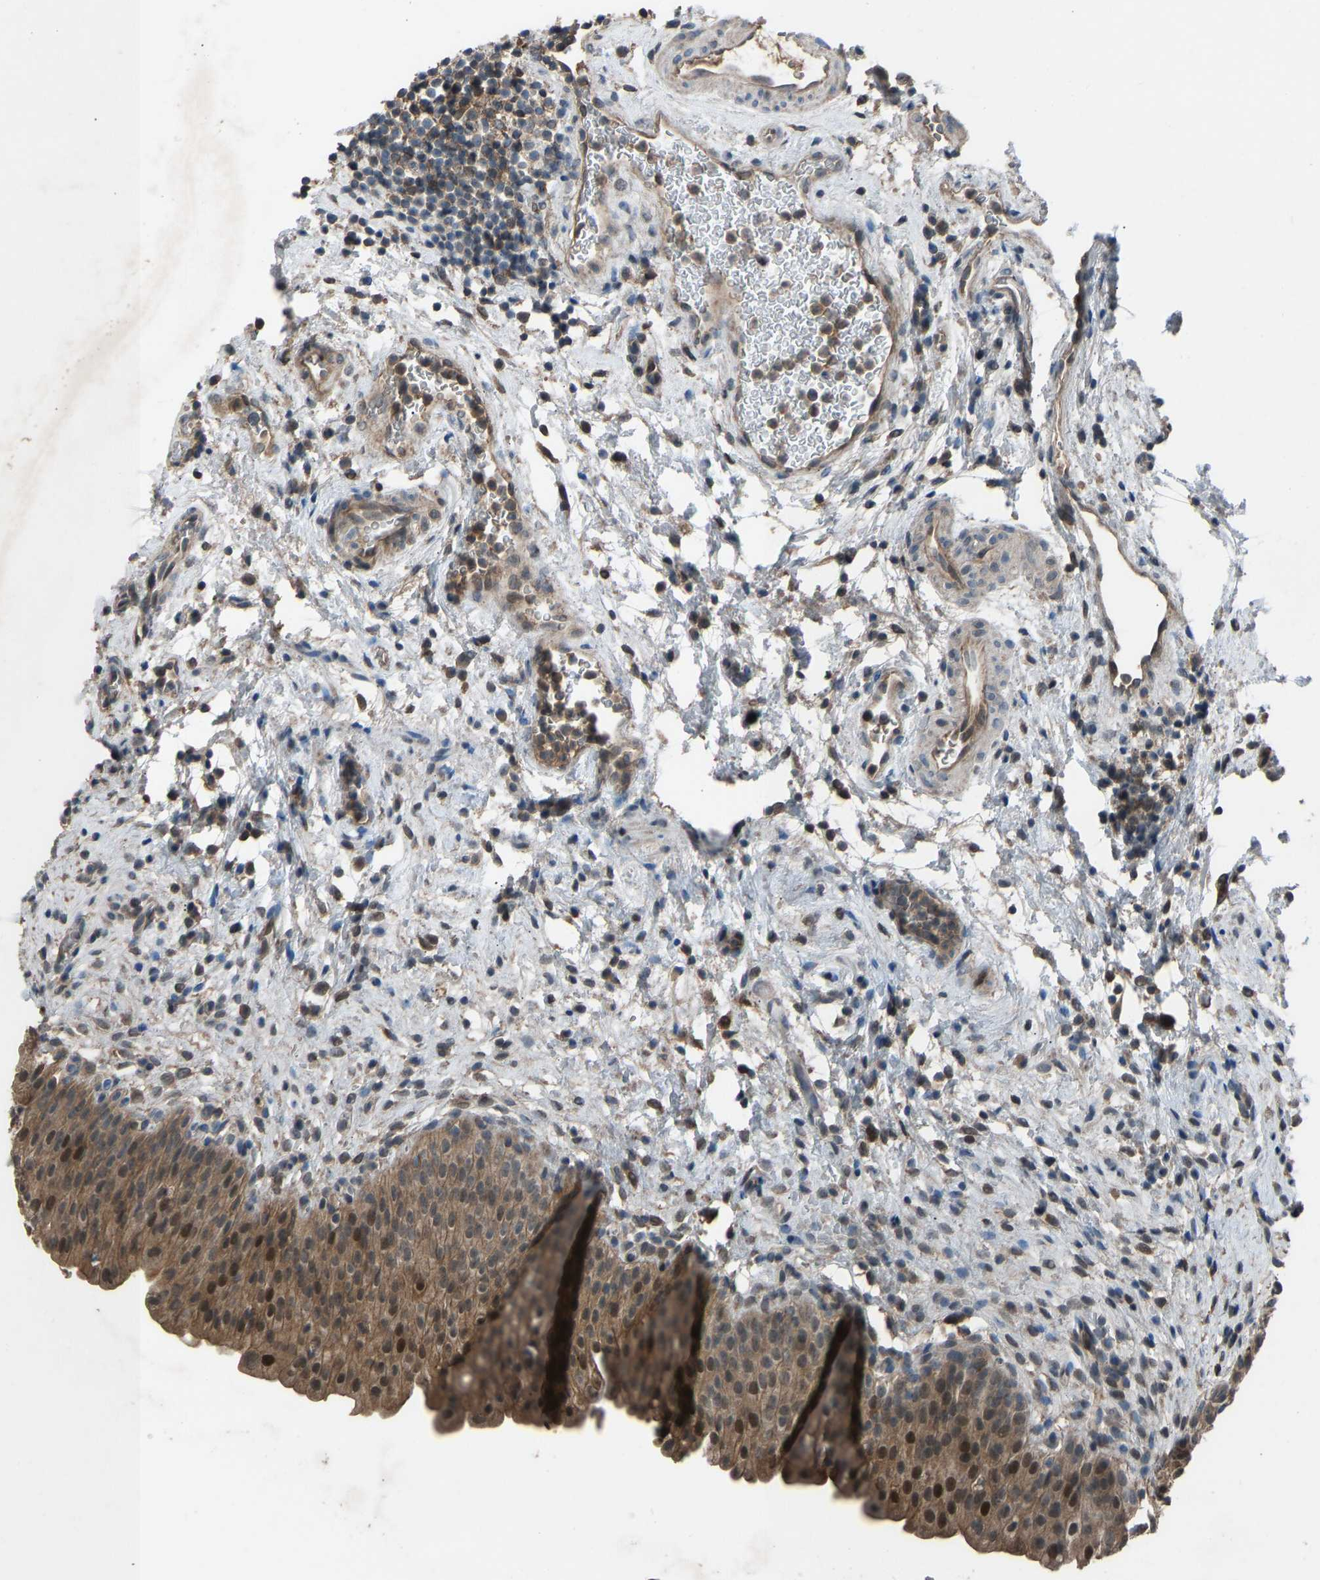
{"staining": {"intensity": "moderate", "quantity": ">75%", "location": "cytoplasmic/membranous,nuclear"}, "tissue": "urinary bladder", "cell_type": "Urothelial cells", "image_type": "normal", "snomed": [{"axis": "morphology", "description": "Normal tissue, NOS"}, {"axis": "topography", "description": "Urinary bladder"}], "caption": "Immunohistochemical staining of normal urinary bladder exhibits moderate cytoplasmic/membranous,nuclear protein expression in about >75% of urothelial cells. (Brightfield microscopy of DAB IHC at high magnification).", "gene": "SLC43A1", "patient": {"sex": "male", "age": 37}}